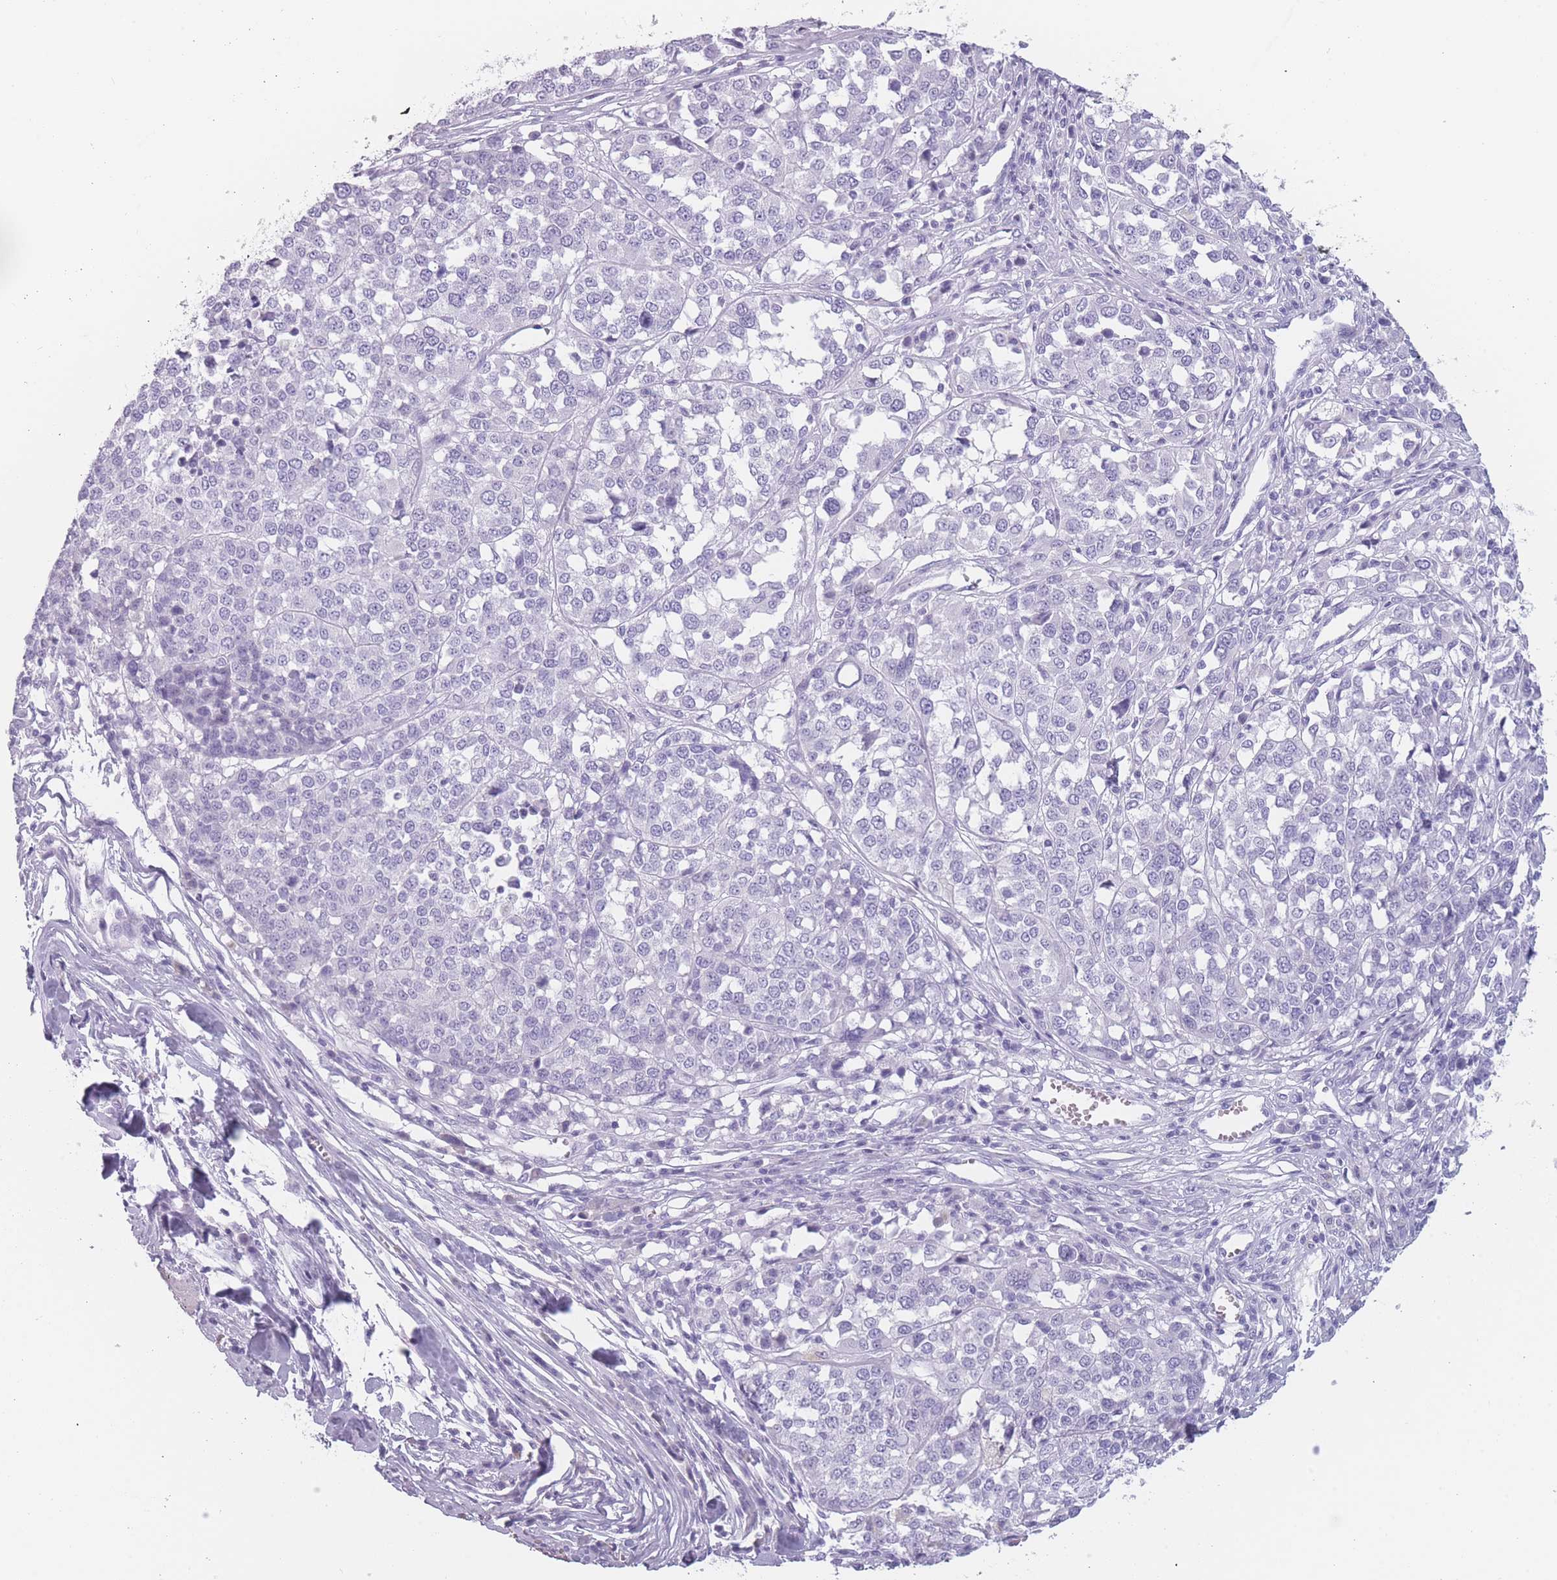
{"staining": {"intensity": "negative", "quantity": "none", "location": "none"}, "tissue": "melanoma", "cell_type": "Tumor cells", "image_type": "cancer", "snomed": [{"axis": "morphology", "description": "Malignant melanoma, Metastatic site"}, {"axis": "topography", "description": "Lymph node"}], "caption": "Micrograph shows no protein positivity in tumor cells of melanoma tissue.", "gene": "PPFIA3", "patient": {"sex": "male", "age": 44}}